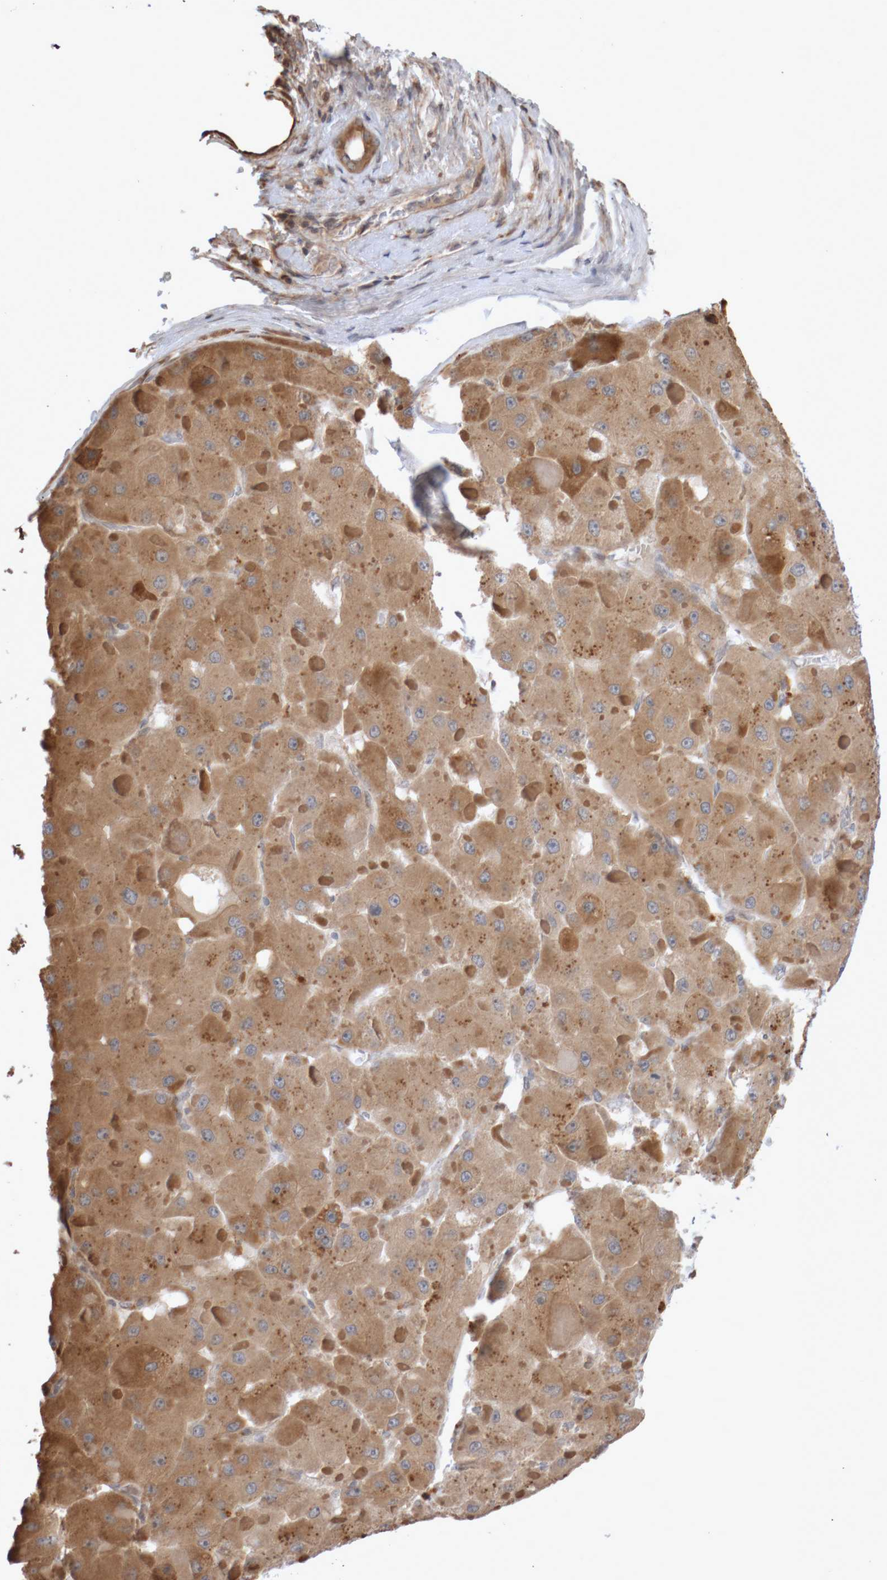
{"staining": {"intensity": "moderate", "quantity": ">75%", "location": "cytoplasmic/membranous"}, "tissue": "liver cancer", "cell_type": "Tumor cells", "image_type": "cancer", "snomed": [{"axis": "morphology", "description": "Carcinoma, Hepatocellular, NOS"}, {"axis": "topography", "description": "Liver"}], "caption": "Moderate cytoplasmic/membranous expression for a protein is seen in about >75% of tumor cells of liver hepatocellular carcinoma using IHC.", "gene": "DPH7", "patient": {"sex": "female", "age": 73}}